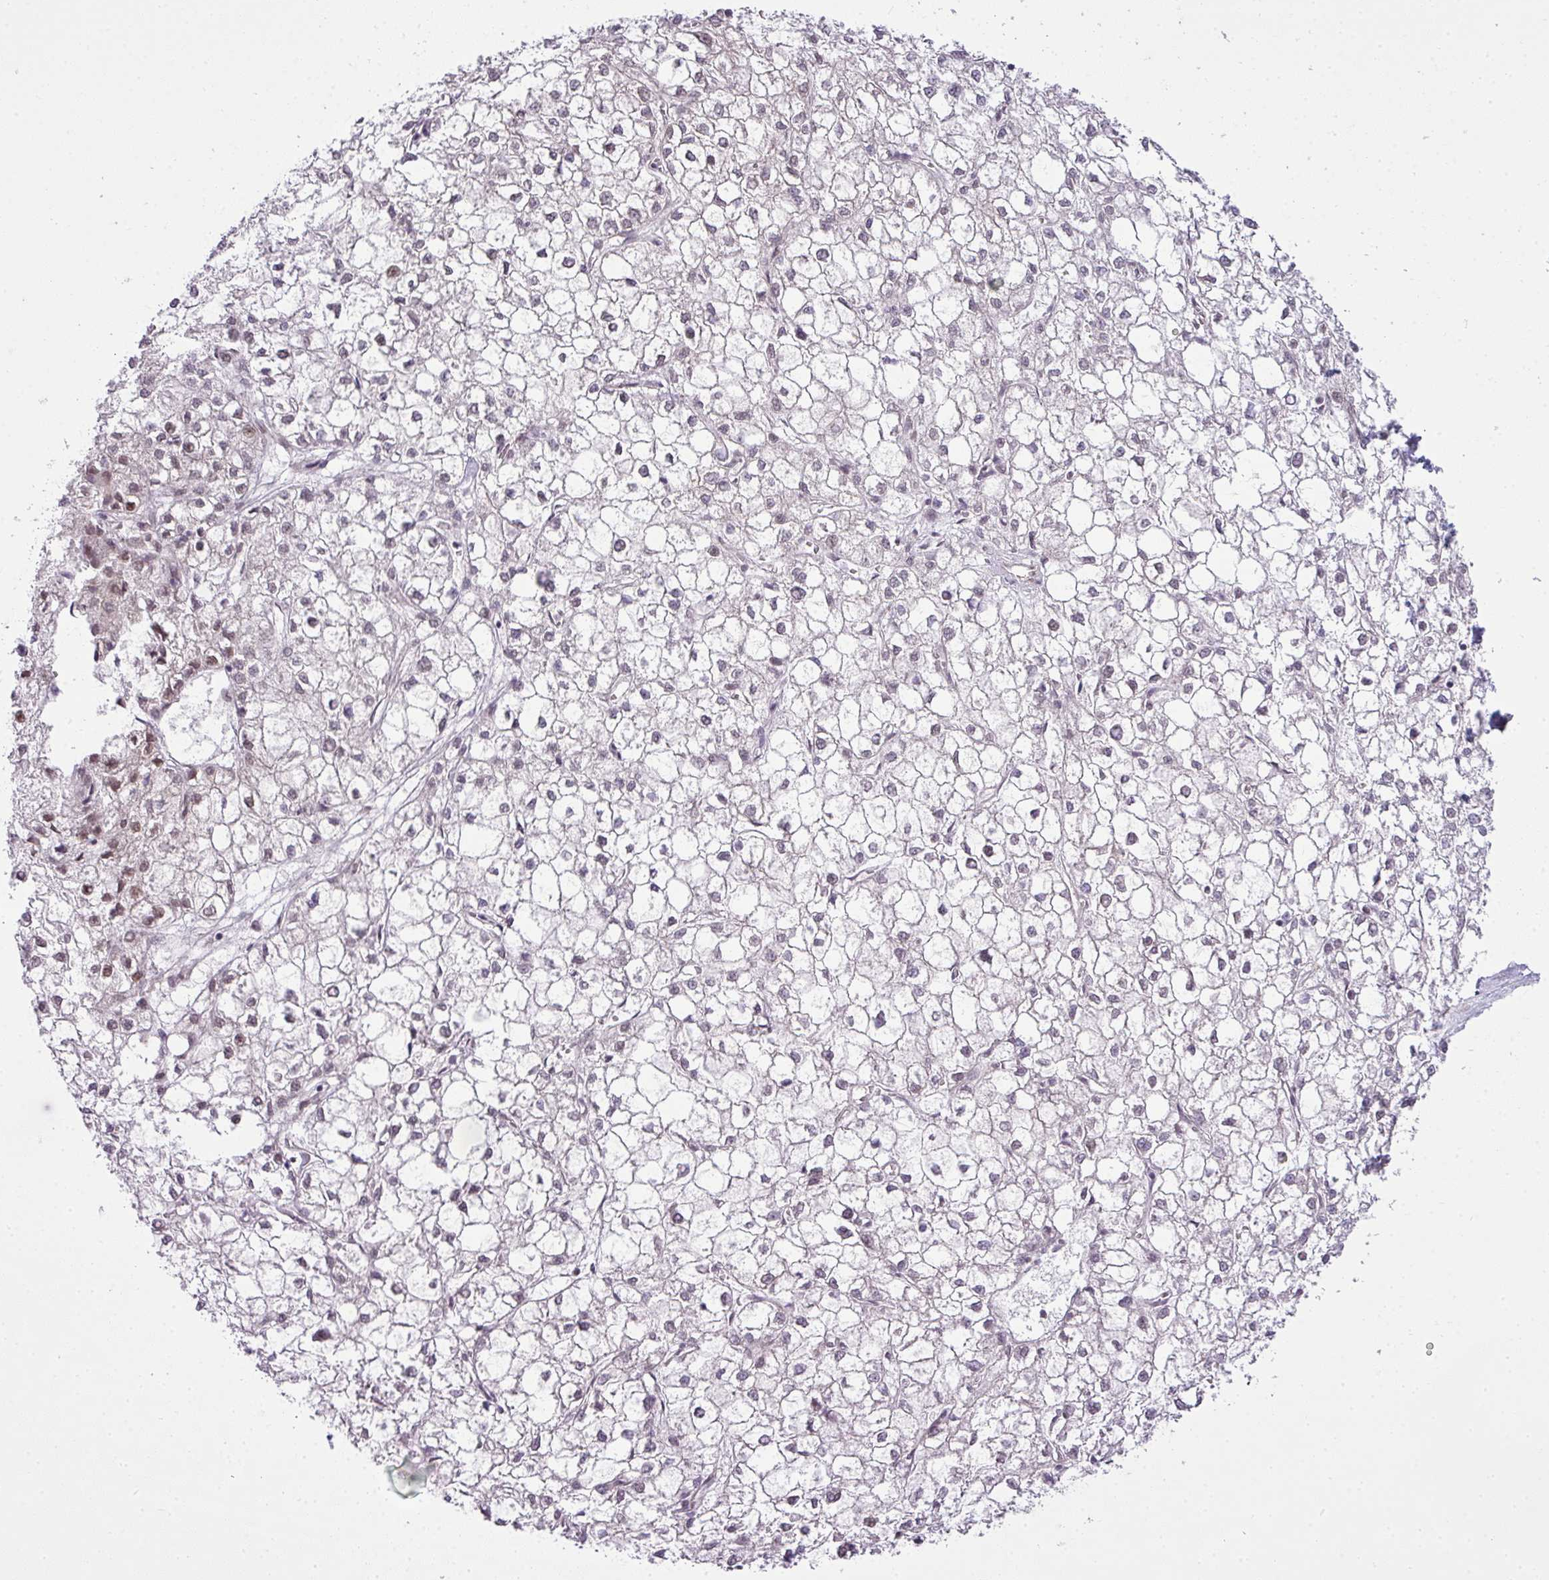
{"staining": {"intensity": "negative", "quantity": "none", "location": "none"}, "tissue": "liver cancer", "cell_type": "Tumor cells", "image_type": "cancer", "snomed": [{"axis": "morphology", "description": "Carcinoma, Hepatocellular, NOS"}, {"axis": "topography", "description": "Liver"}], "caption": "This is an immunohistochemistry micrograph of human liver hepatocellular carcinoma. There is no positivity in tumor cells.", "gene": "COX18", "patient": {"sex": "female", "age": 43}}